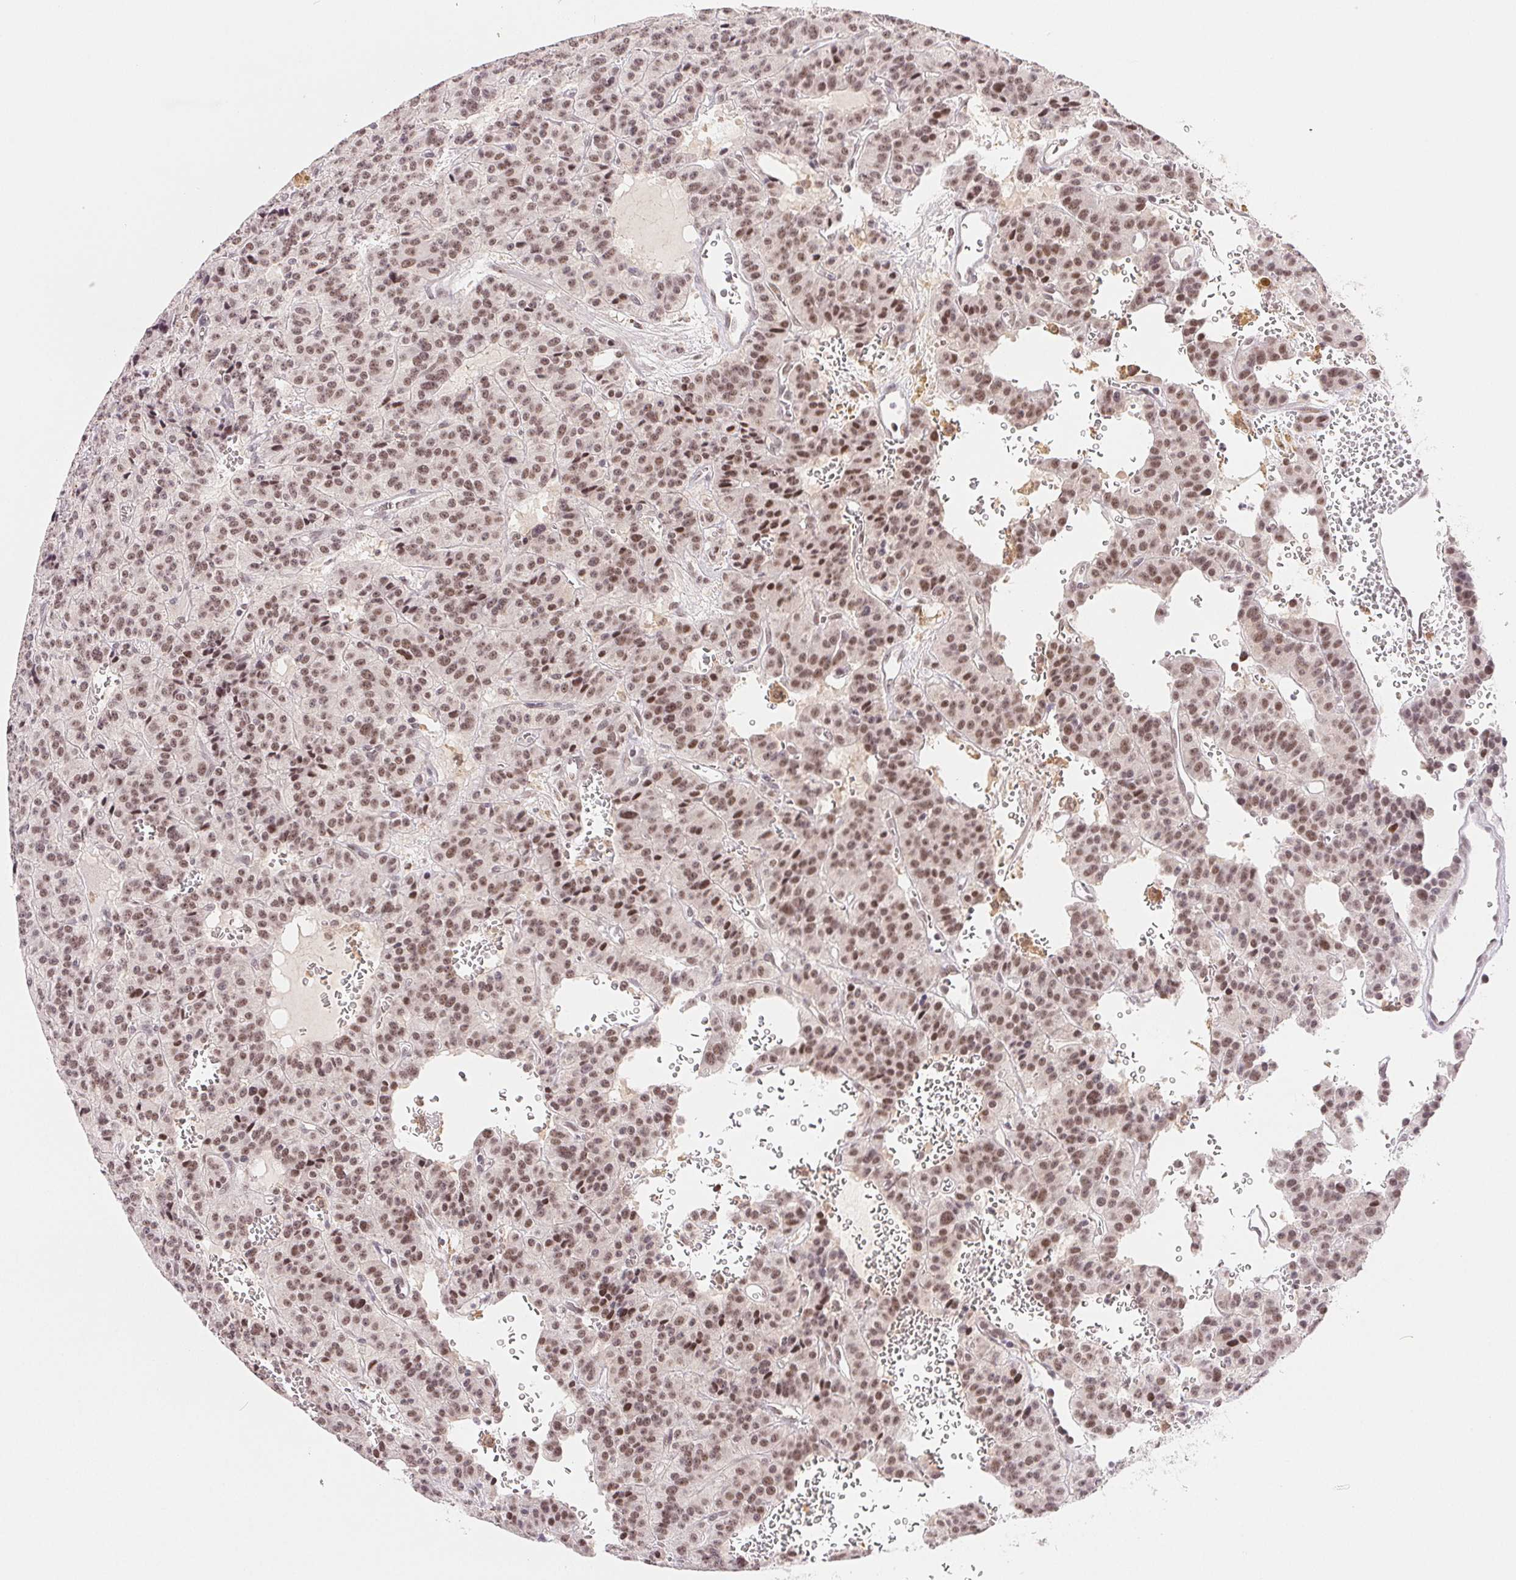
{"staining": {"intensity": "moderate", "quantity": "25%-75%", "location": "nuclear"}, "tissue": "carcinoid", "cell_type": "Tumor cells", "image_type": "cancer", "snomed": [{"axis": "morphology", "description": "Carcinoid, malignant, NOS"}, {"axis": "topography", "description": "Lung"}], "caption": "This micrograph shows immunohistochemistry staining of carcinoid, with medium moderate nuclear expression in about 25%-75% of tumor cells.", "gene": "PRPF18", "patient": {"sex": "female", "age": 71}}